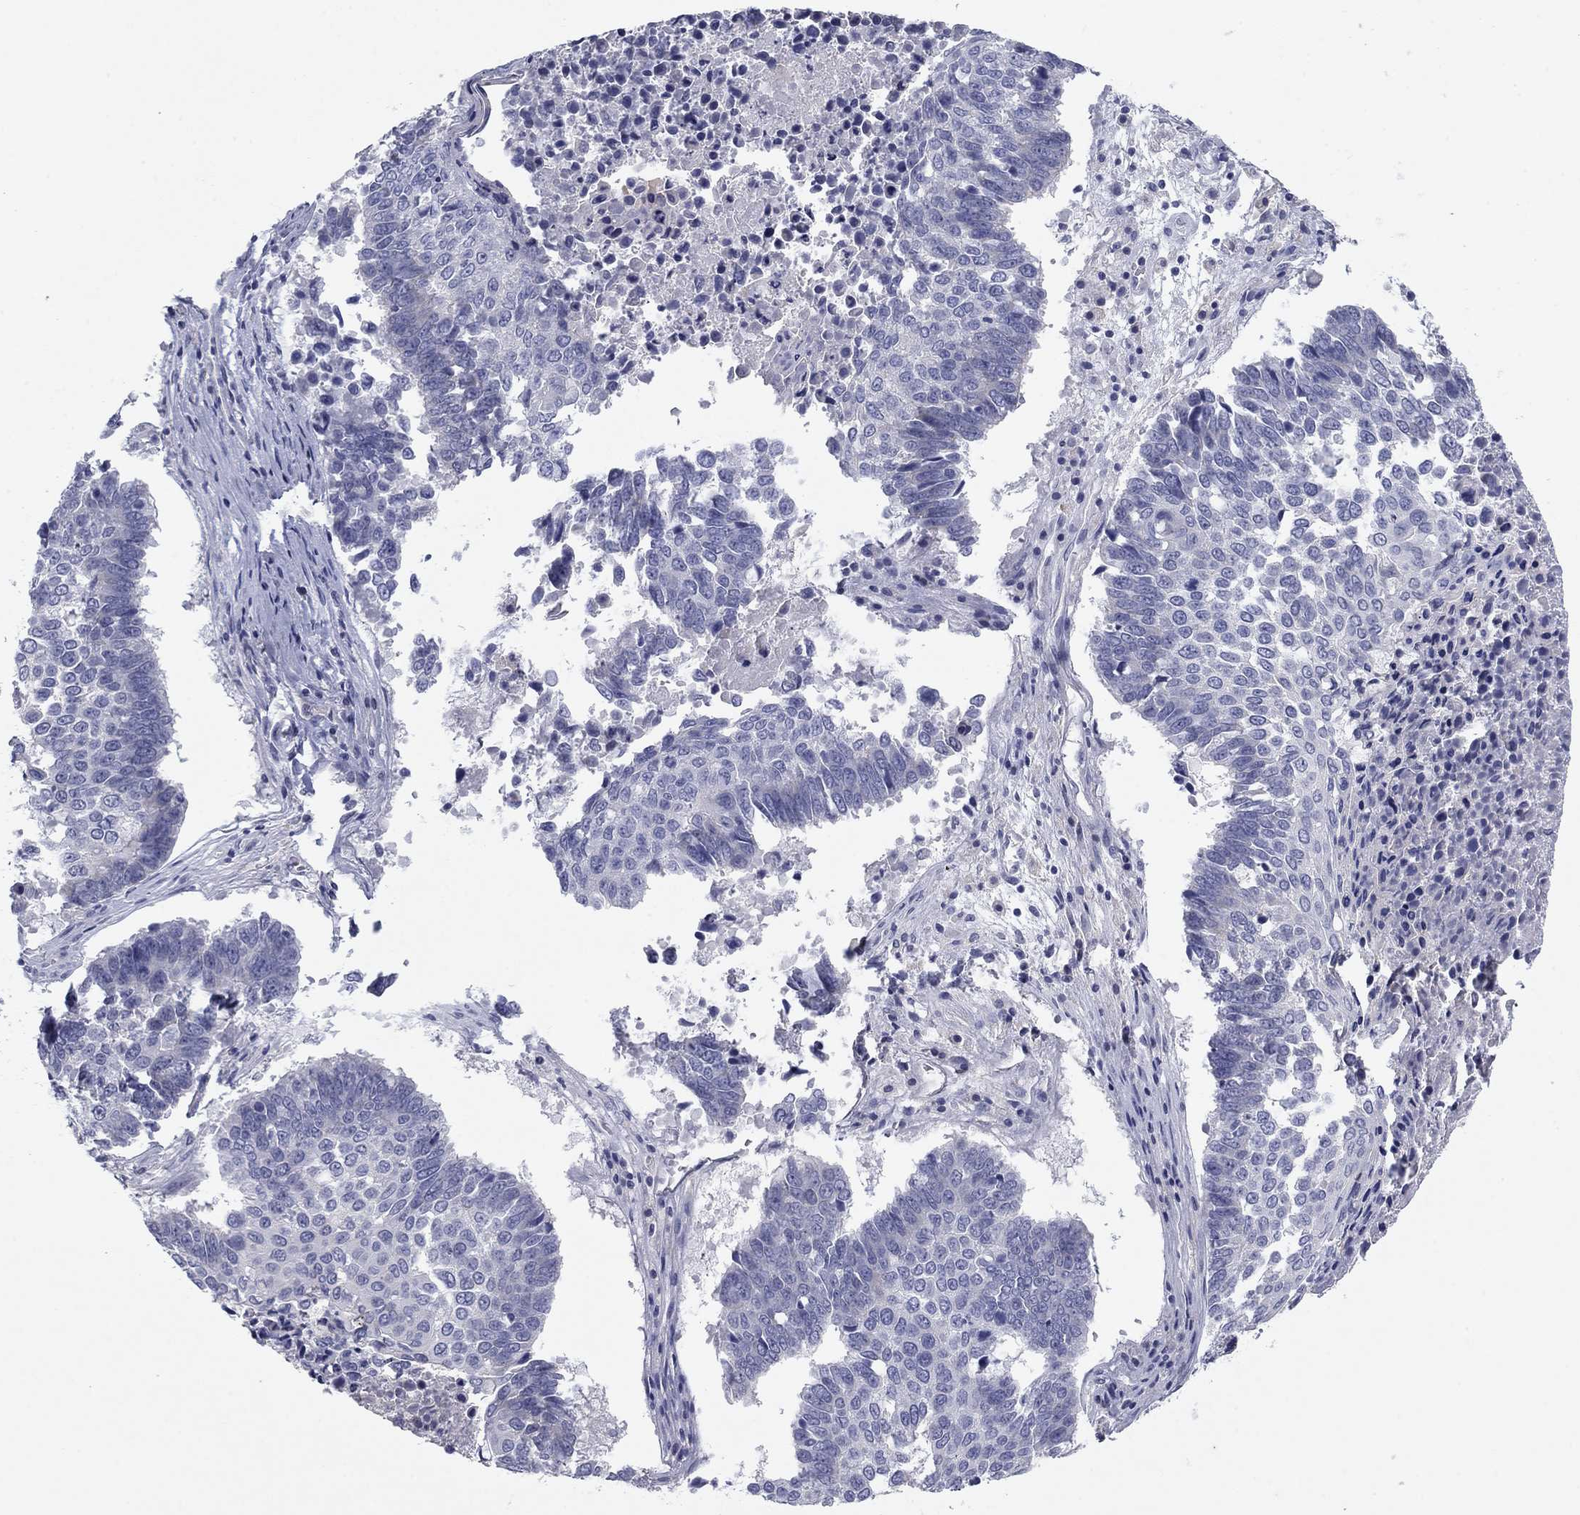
{"staining": {"intensity": "negative", "quantity": "none", "location": "none"}, "tissue": "lung cancer", "cell_type": "Tumor cells", "image_type": "cancer", "snomed": [{"axis": "morphology", "description": "Squamous cell carcinoma, NOS"}, {"axis": "topography", "description": "Lung"}], "caption": "This is a histopathology image of immunohistochemistry staining of squamous cell carcinoma (lung), which shows no positivity in tumor cells. (Brightfield microscopy of DAB (3,3'-diaminobenzidine) immunohistochemistry (IHC) at high magnification).", "gene": "CNTNAP4", "patient": {"sex": "male", "age": 73}}